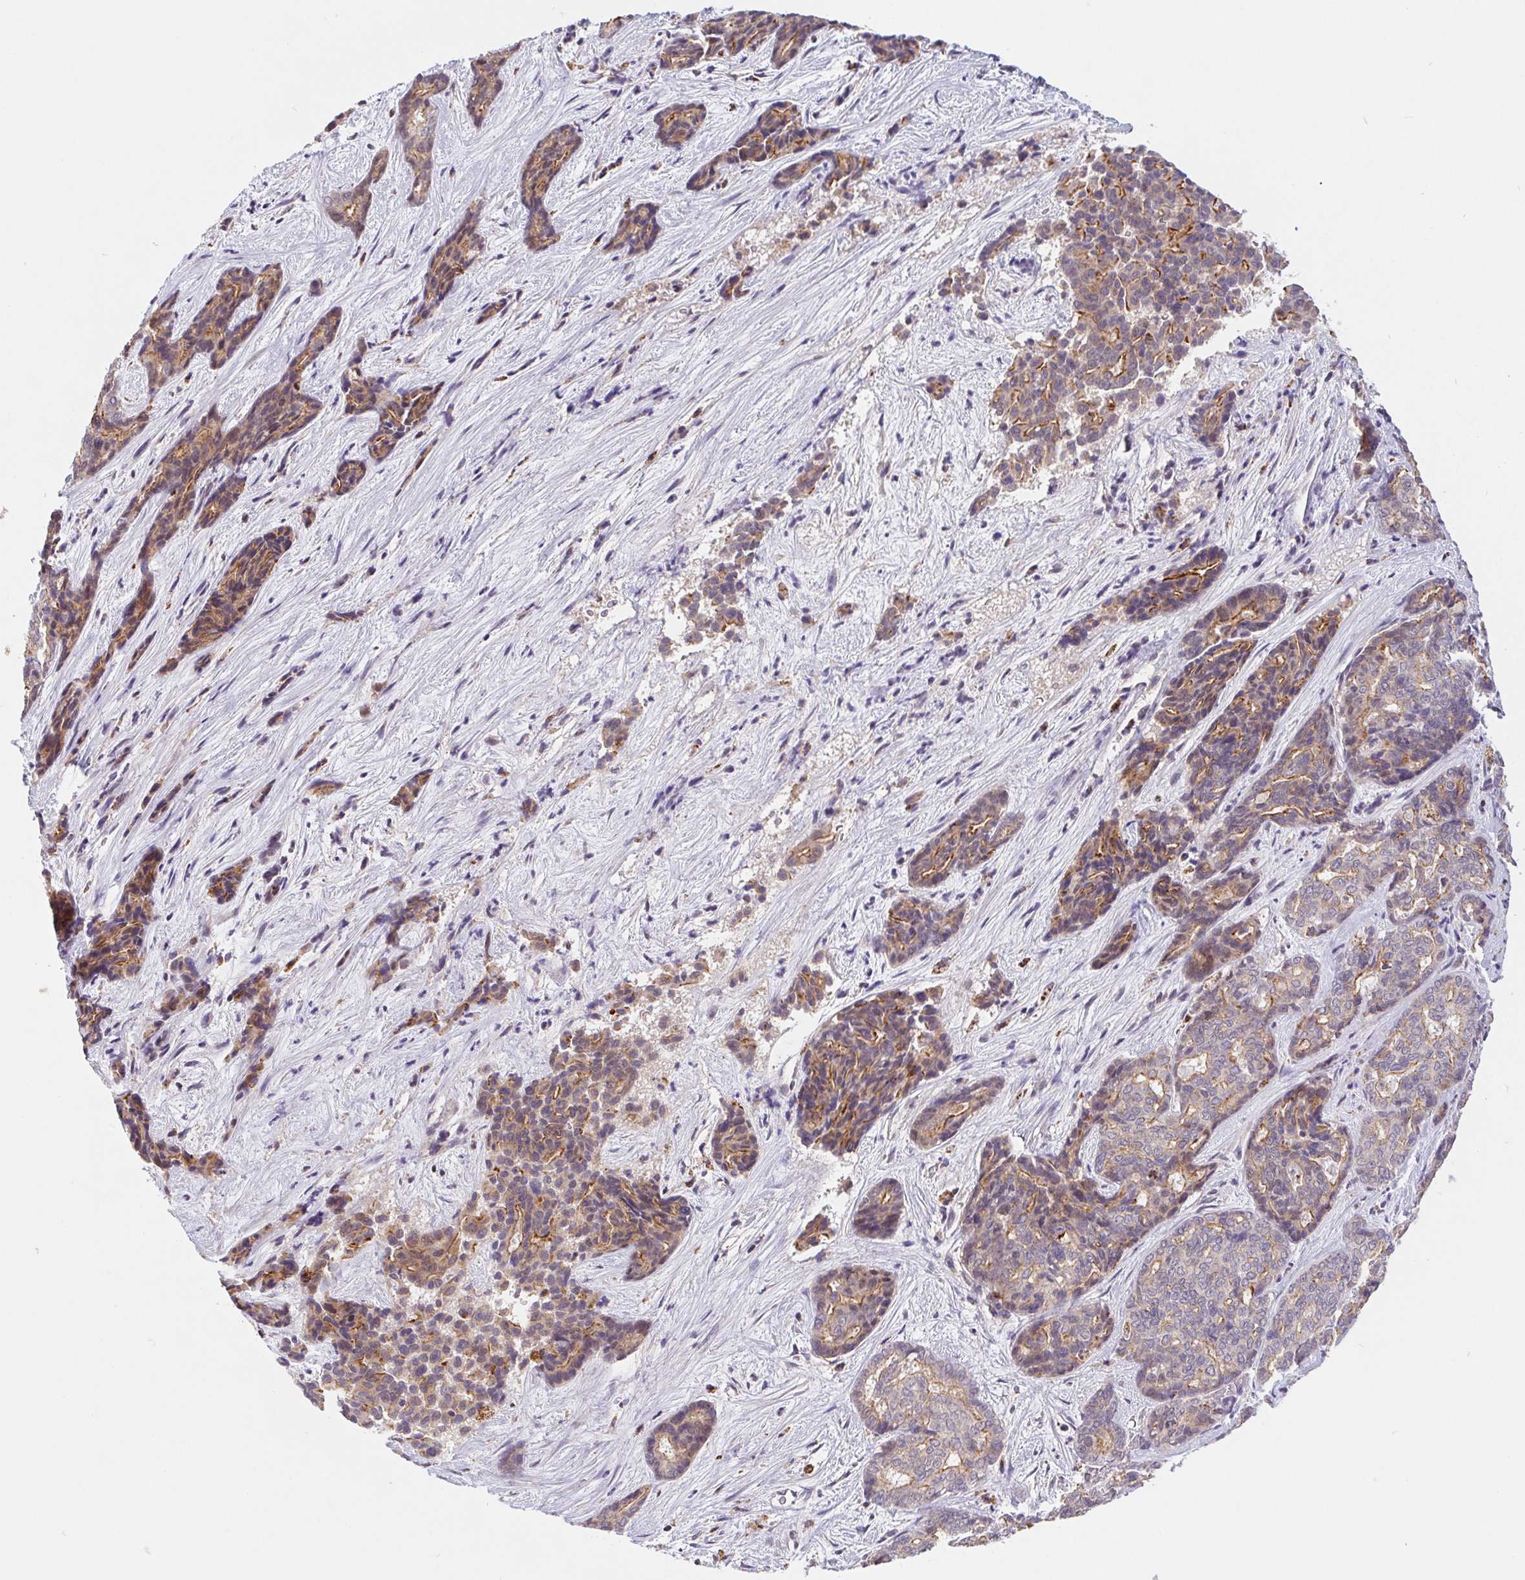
{"staining": {"intensity": "moderate", "quantity": "25%-75%", "location": "cytoplasmic/membranous"}, "tissue": "liver cancer", "cell_type": "Tumor cells", "image_type": "cancer", "snomed": [{"axis": "morphology", "description": "Cholangiocarcinoma"}, {"axis": "topography", "description": "Liver"}], "caption": "This is a histology image of IHC staining of liver cancer, which shows moderate expression in the cytoplasmic/membranous of tumor cells.", "gene": "EMC6", "patient": {"sex": "female", "age": 64}}